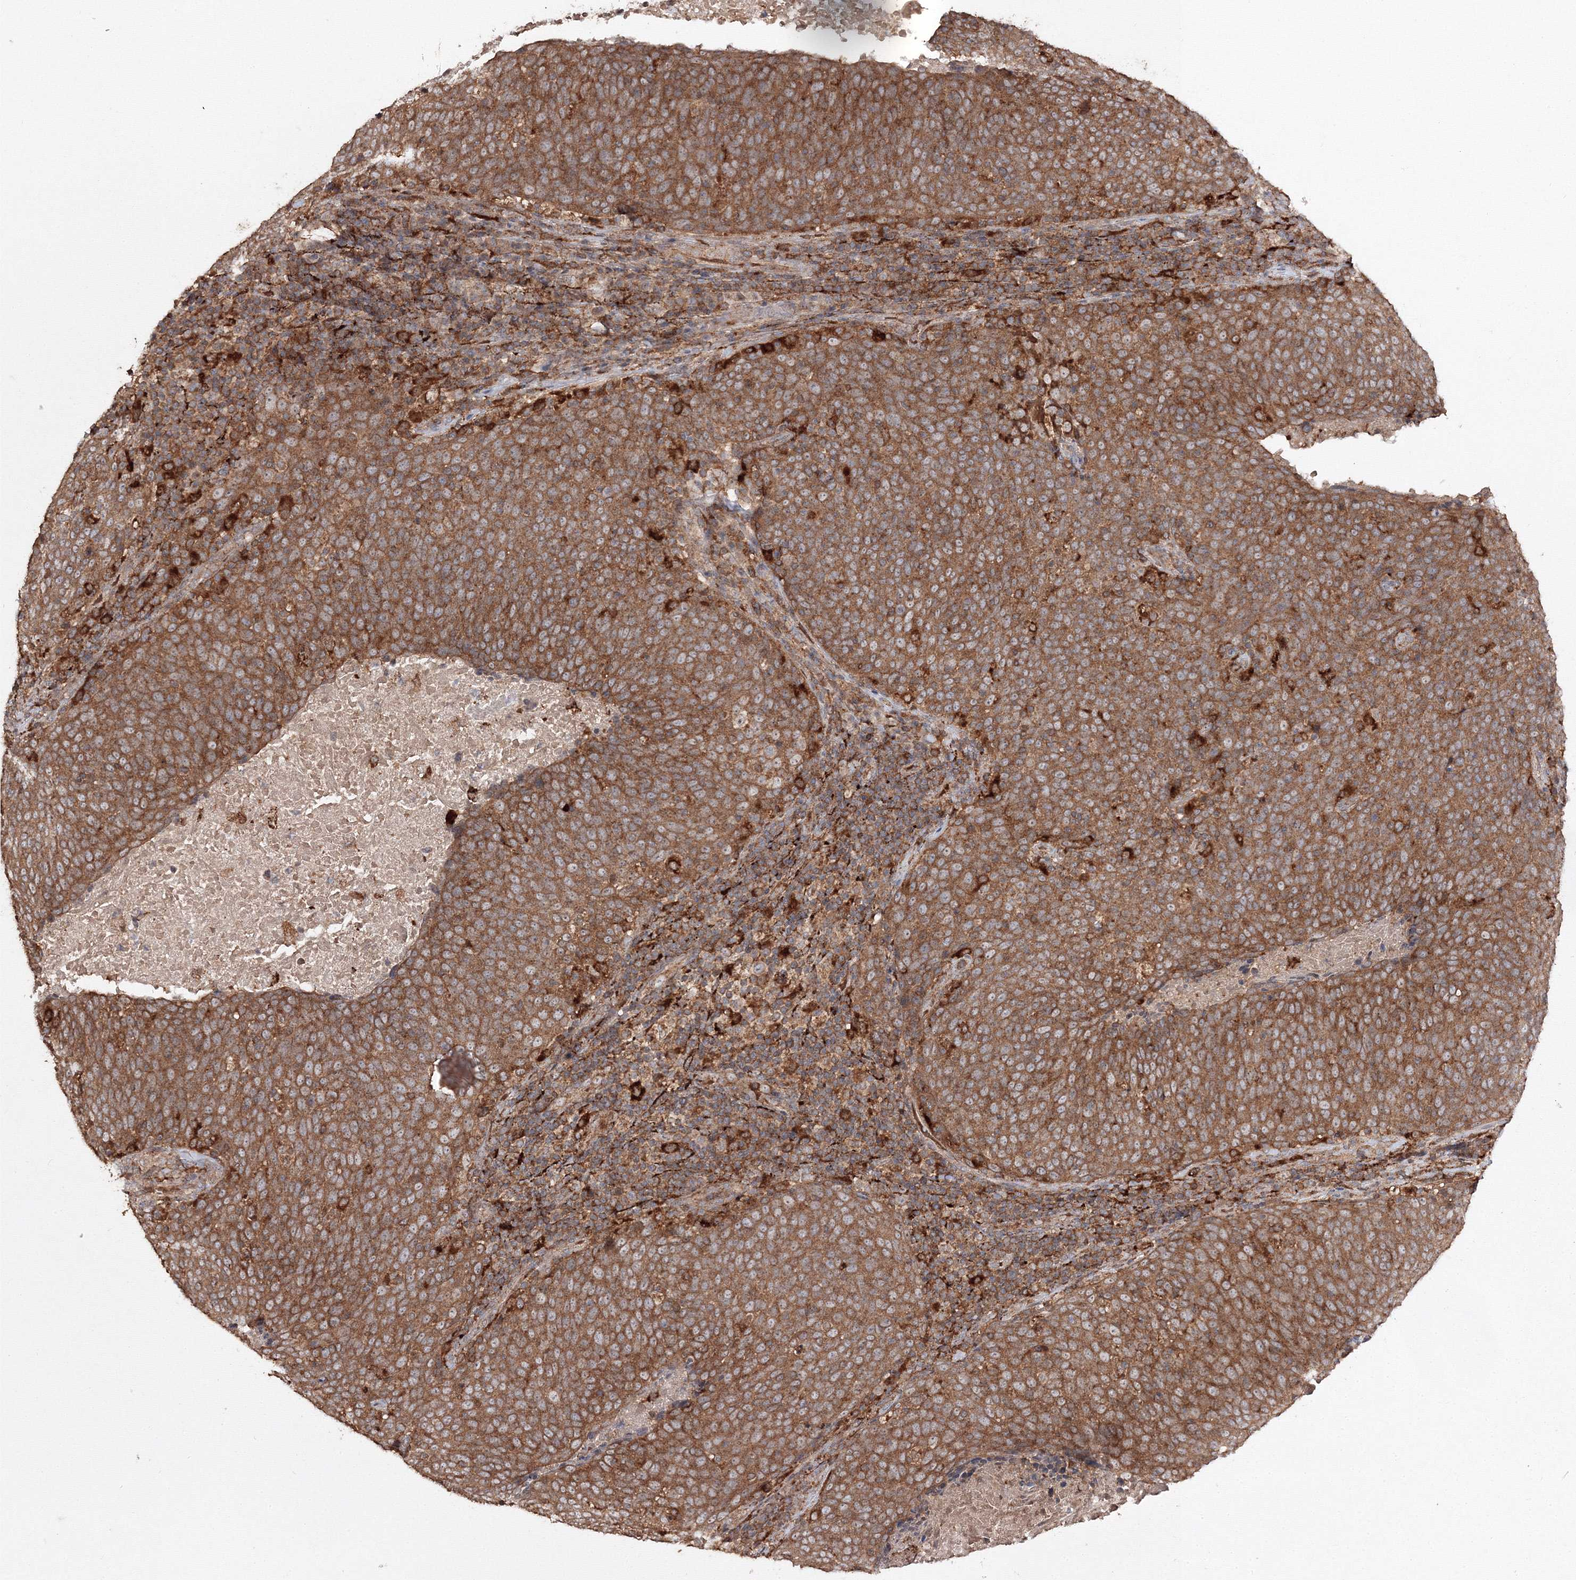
{"staining": {"intensity": "strong", "quantity": ">75%", "location": "cytoplasmic/membranous"}, "tissue": "head and neck cancer", "cell_type": "Tumor cells", "image_type": "cancer", "snomed": [{"axis": "morphology", "description": "Squamous cell carcinoma, NOS"}, {"axis": "morphology", "description": "Squamous cell carcinoma, metastatic, NOS"}, {"axis": "topography", "description": "Lymph node"}, {"axis": "topography", "description": "Head-Neck"}], "caption": "Immunohistochemical staining of head and neck cancer exhibits strong cytoplasmic/membranous protein expression in about >75% of tumor cells.", "gene": "DDO", "patient": {"sex": "male", "age": 62}}